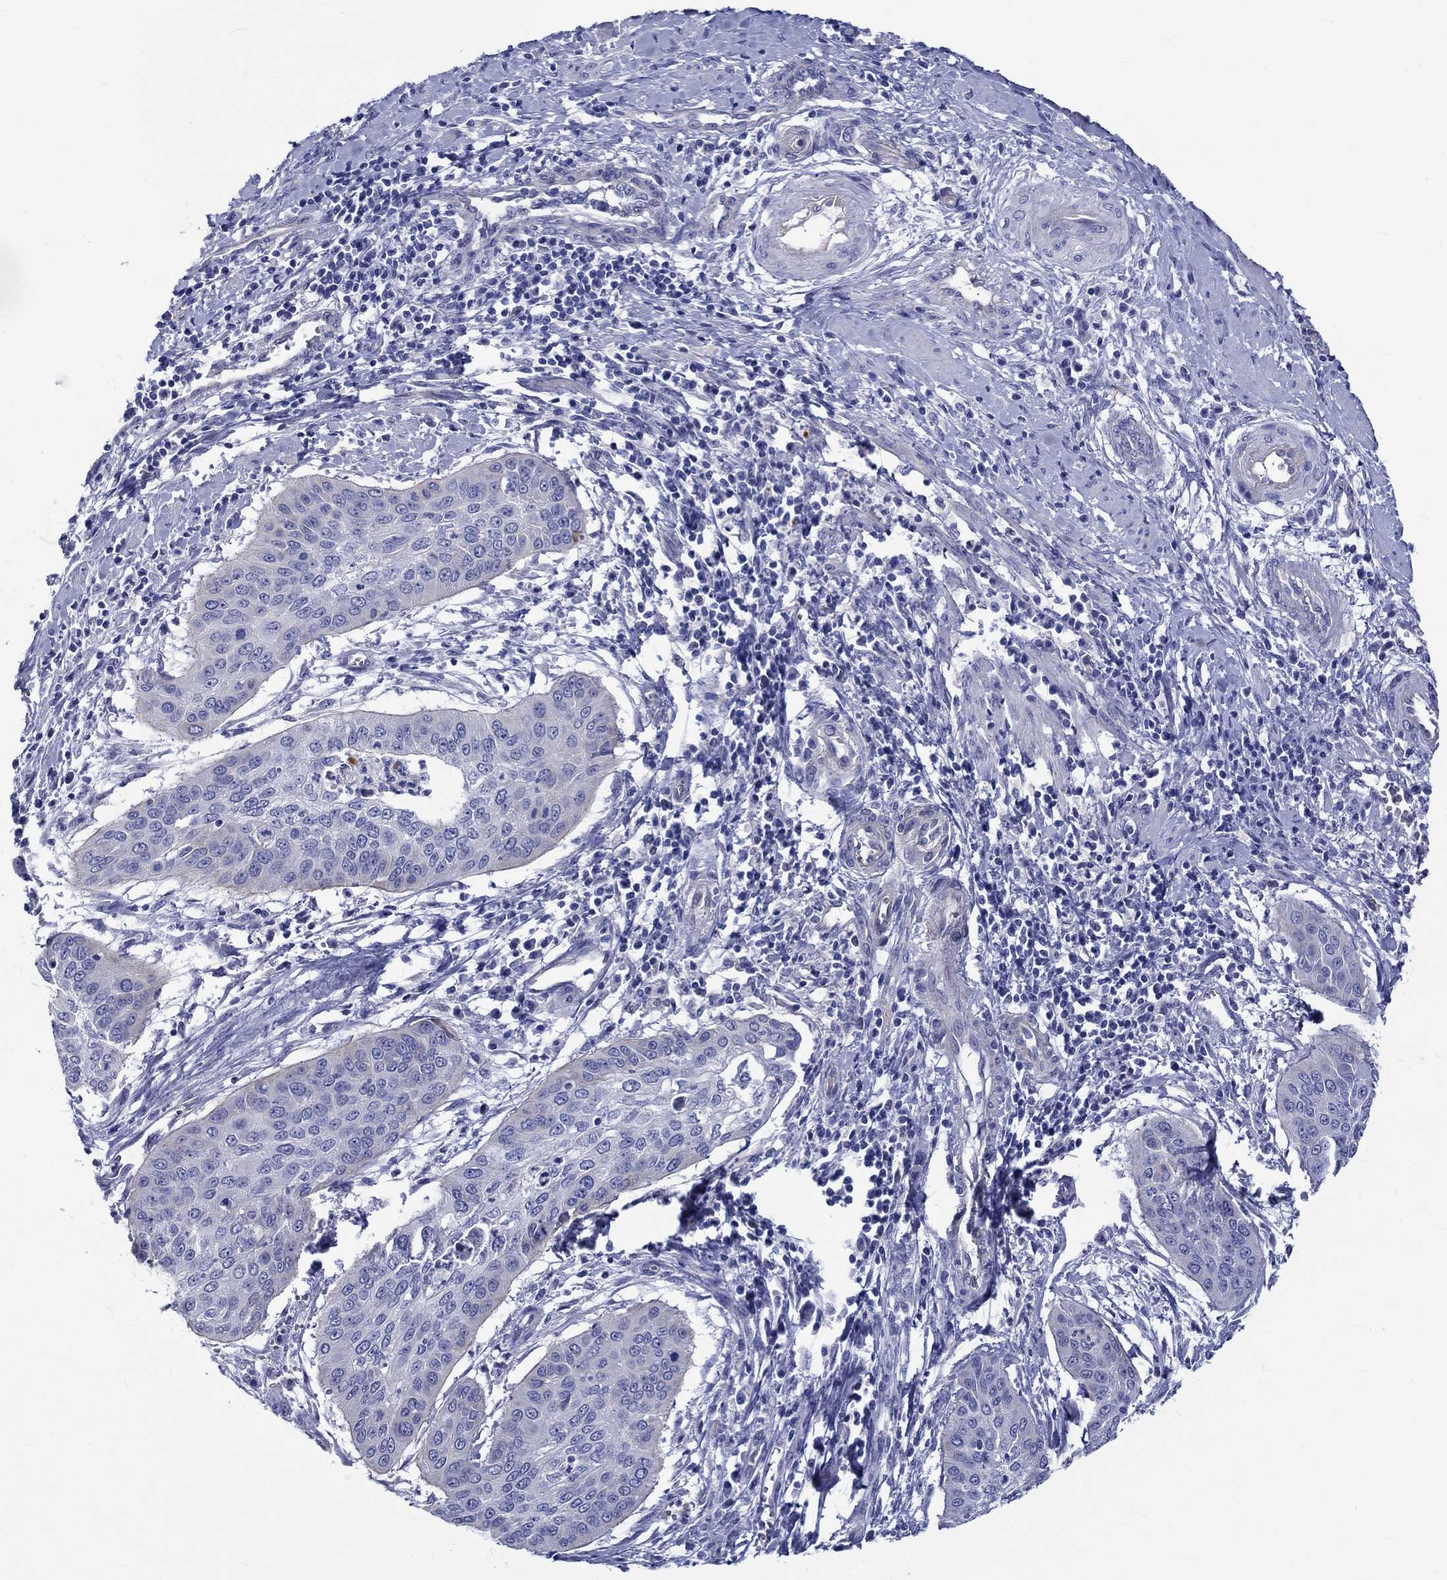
{"staining": {"intensity": "negative", "quantity": "none", "location": "none"}, "tissue": "cervical cancer", "cell_type": "Tumor cells", "image_type": "cancer", "snomed": [{"axis": "morphology", "description": "Squamous cell carcinoma, NOS"}, {"axis": "topography", "description": "Cervix"}], "caption": "This is an IHC histopathology image of human cervical cancer (squamous cell carcinoma). There is no positivity in tumor cells.", "gene": "SH2D7", "patient": {"sex": "female", "age": 39}}